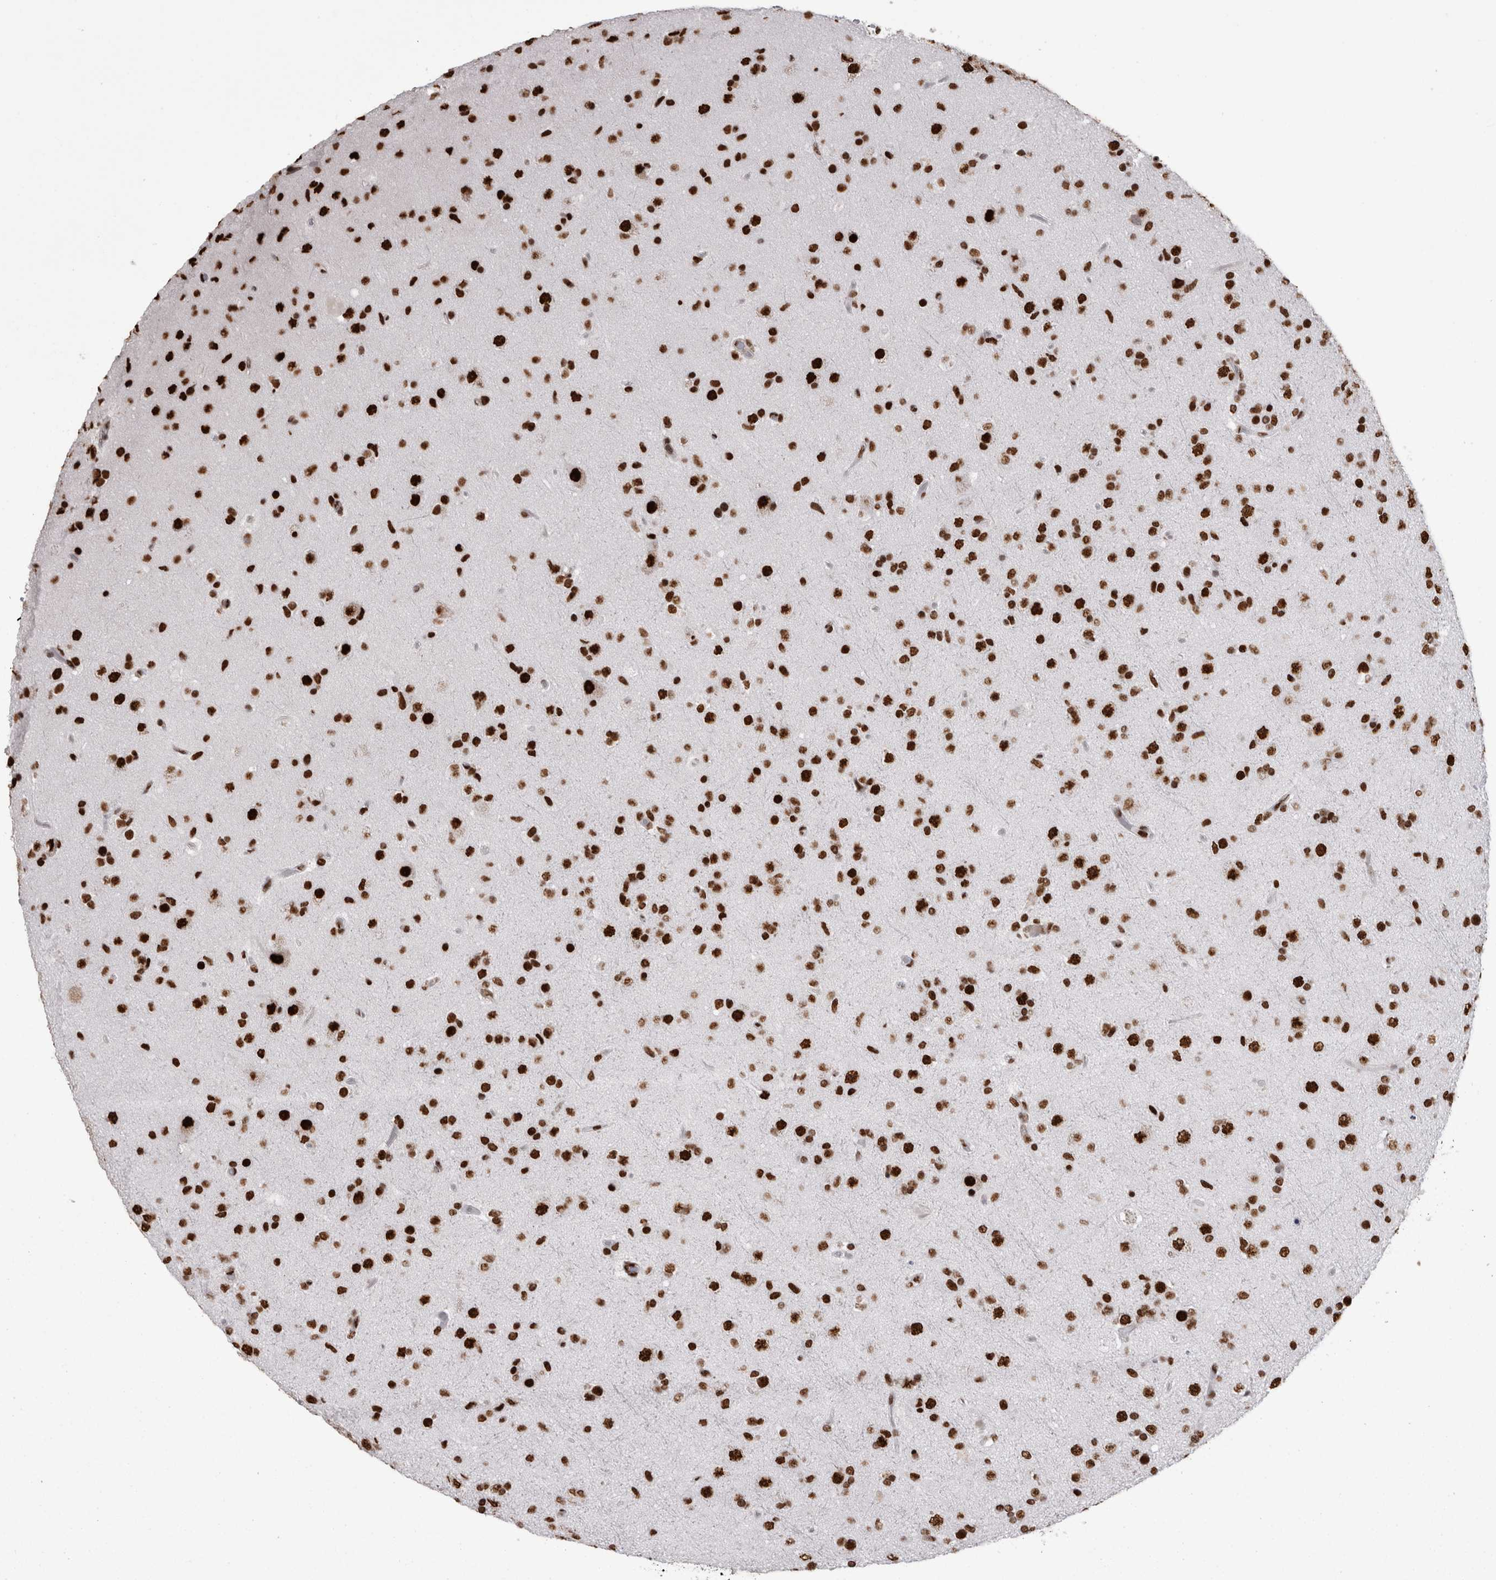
{"staining": {"intensity": "strong", "quantity": ">75%", "location": "nuclear"}, "tissue": "glioma", "cell_type": "Tumor cells", "image_type": "cancer", "snomed": [{"axis": "morphology", "description": "Glioma, malignant, Low grade"}, {"axis": "topography", "description": "Brain"}], "caption": "Immunohistochemistry (IHC) photomicrograph of neoplastic tissue: human malignant low-grade glioma stained using IHC reveals high levels of strong protein expression localized specifically in the nuclear of tumor cells, appearing as a nuclear brown color.", "gene": "HNRNPM", "patient": {"sex": "male", "age": 65}}